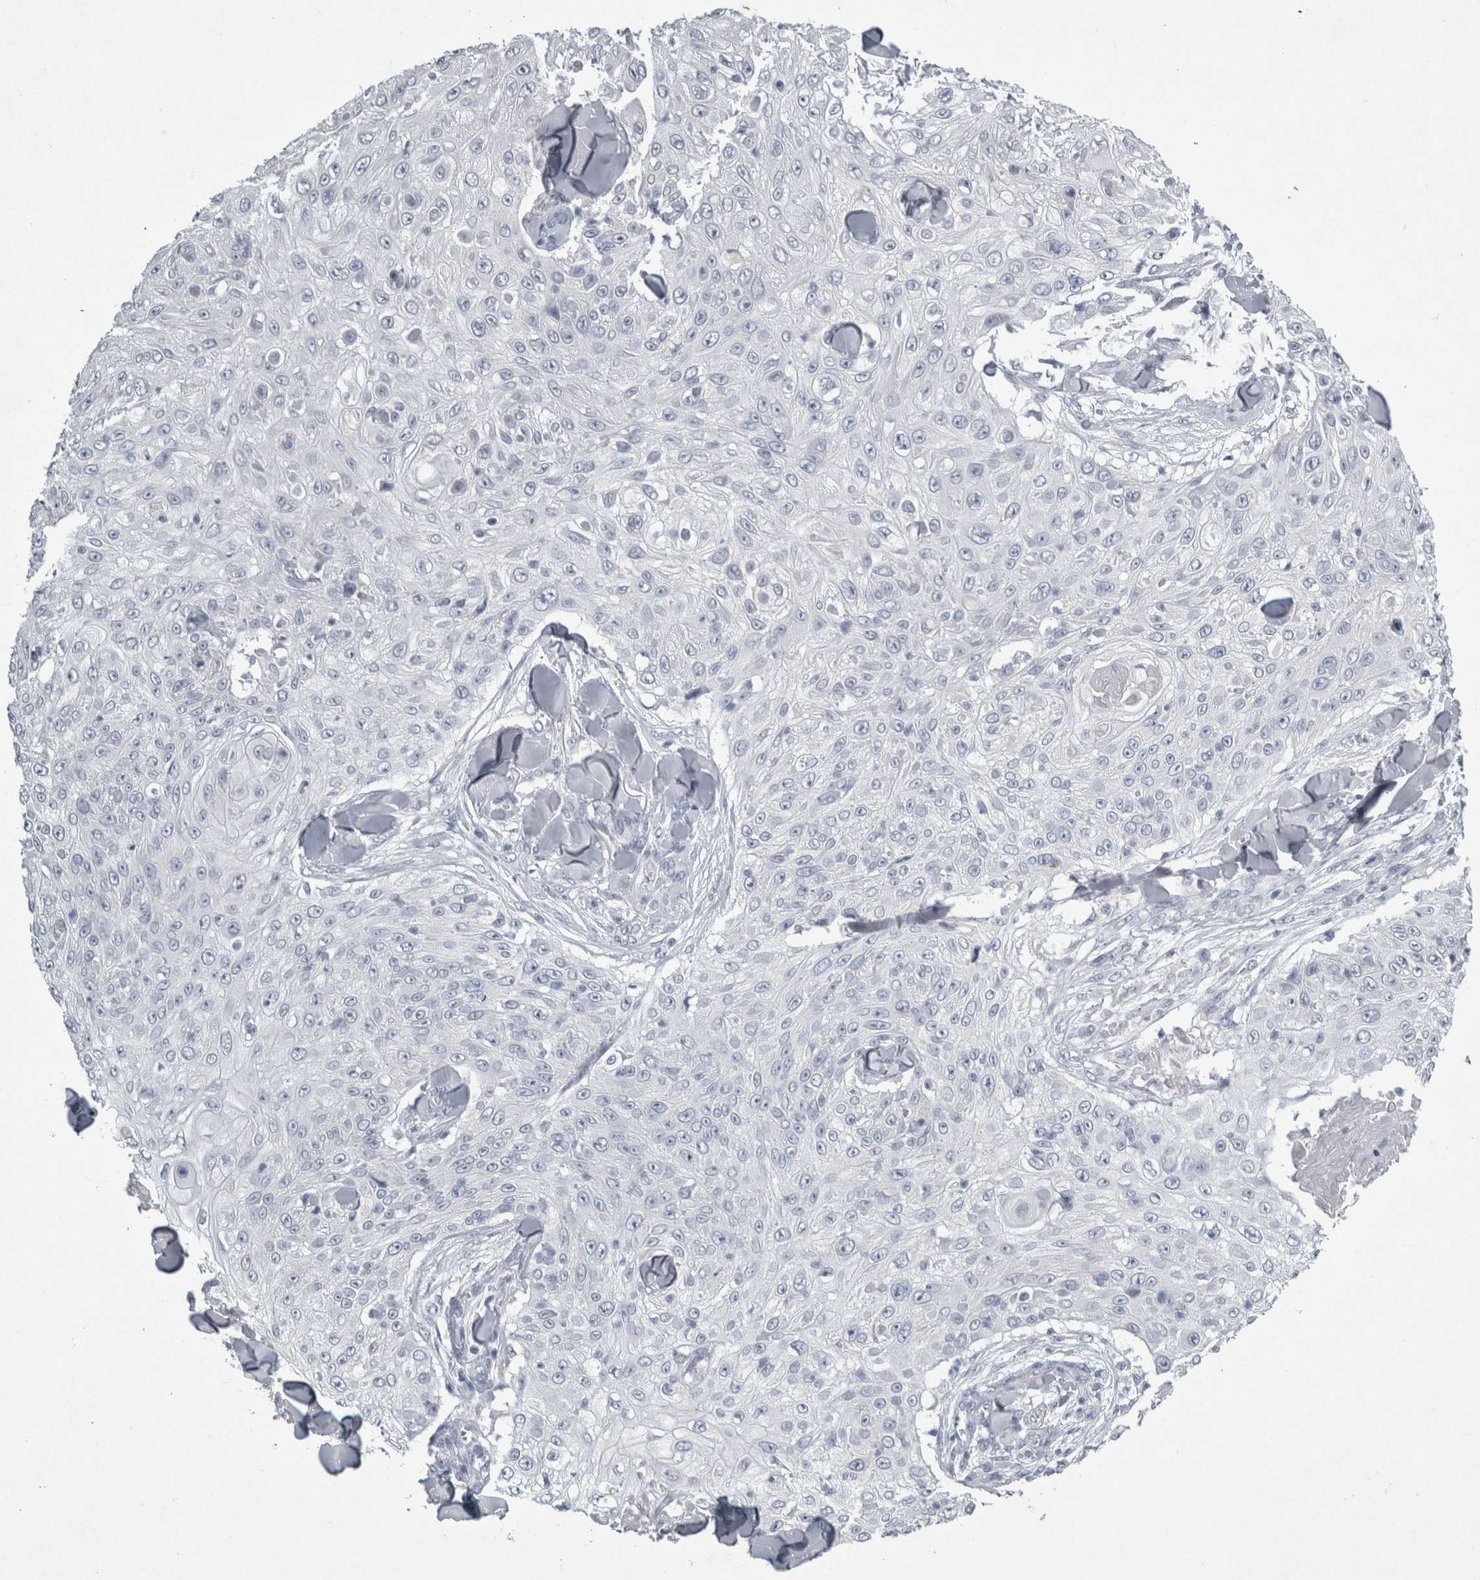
{"staining": {"intensity": "negative", "quantity": "none", "location": "none"}, "tissue": "skin cancer", "cell_type": "Tumor cells", "image_type": "cancer", "snomed": [{"axis": "morphology", "description": "Squamous cell carcinoma, NOS"}, {"axis": "topography", "description": "Skin"}], "caption": "Skin cancer (squamous cell carcinoma) was stained to show a protein in brown. There is no significant positivity in tumor cells.", "gene": "PDX1", "patient": {"sex": "male", "age": 86}}